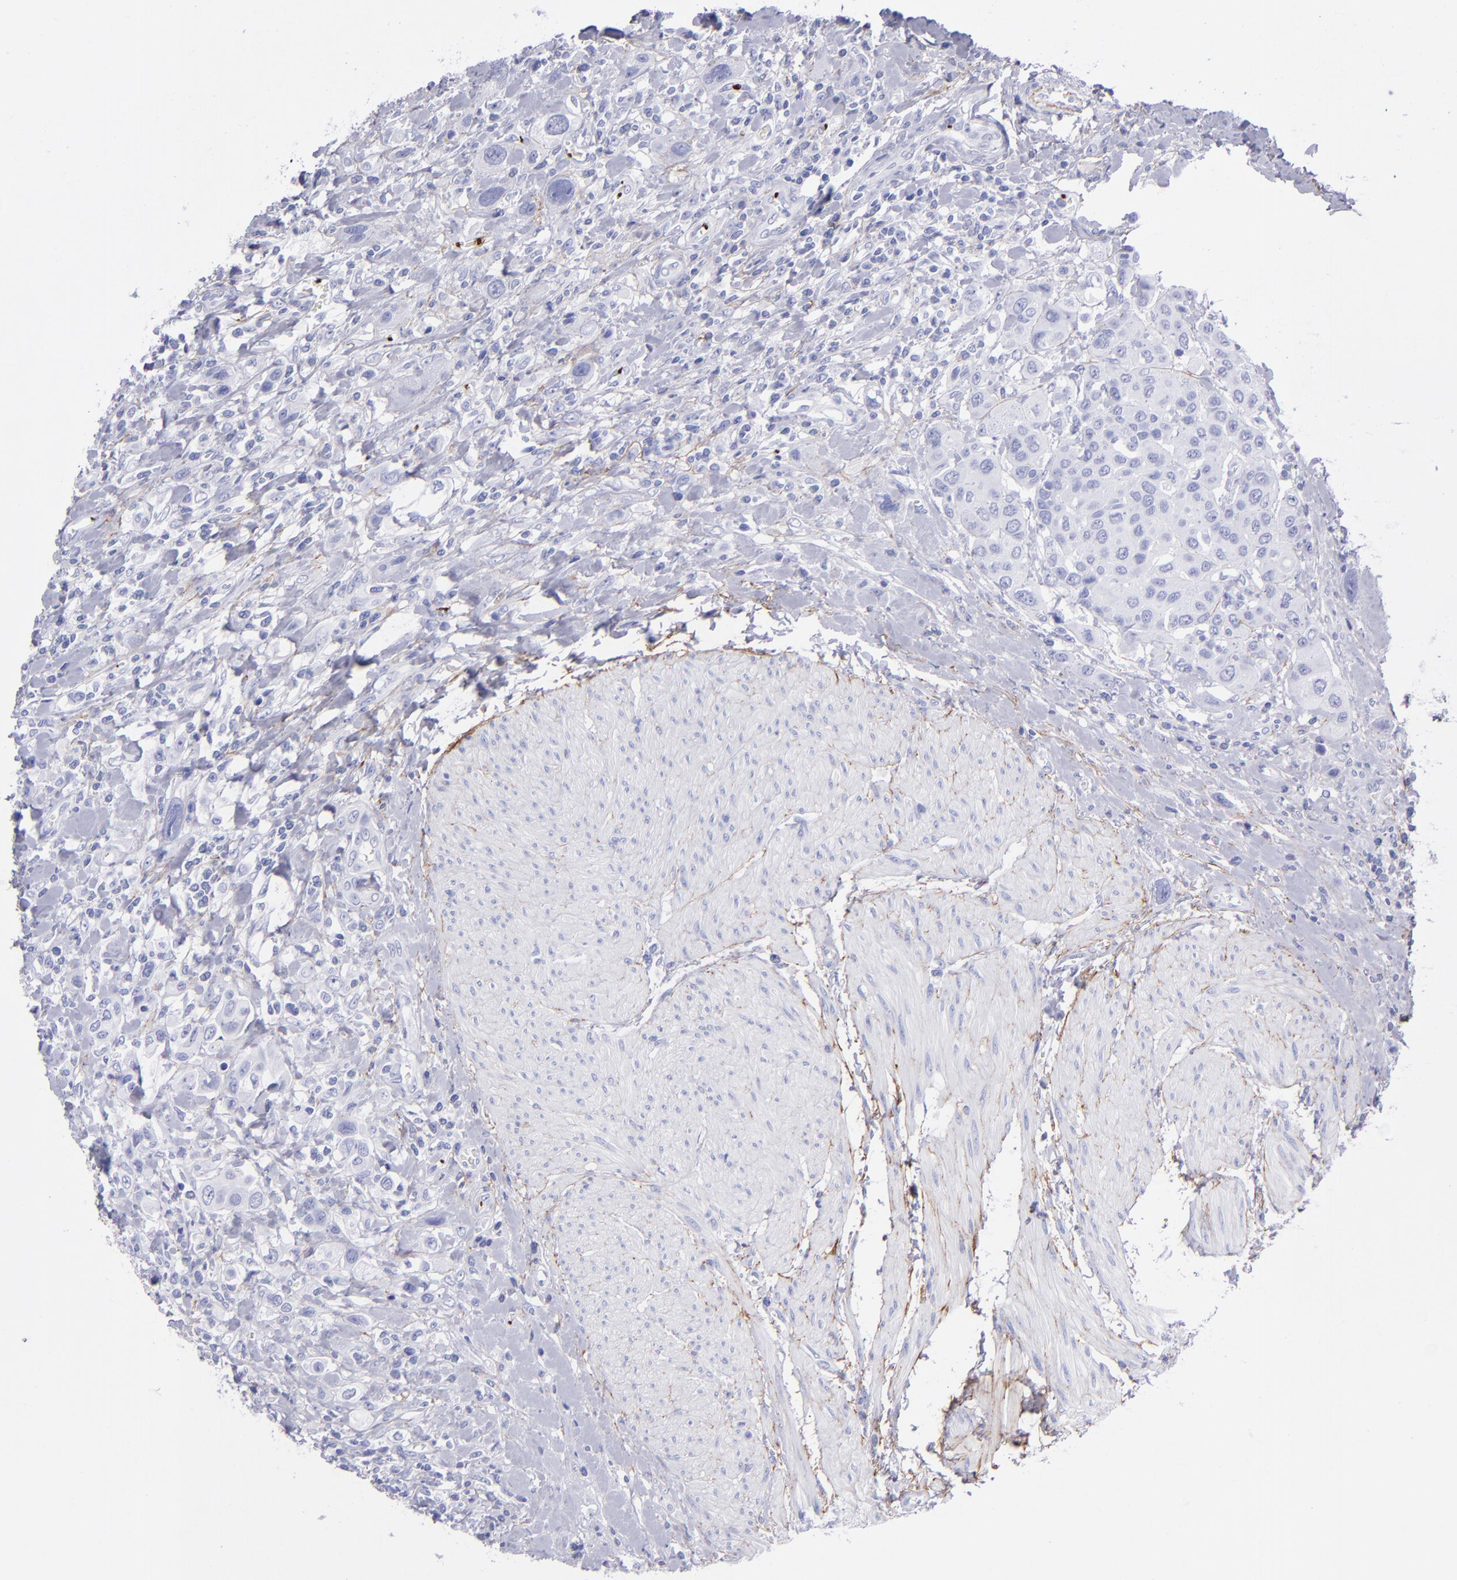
{"staining": {"intensity": "negative", "quantity": "none", "location": "none"}, "tissue": "urothelial cancer", "cell_type": "Tumor cells", "image_type": "cancer", "snomed": [{"axis": "morphology", "description": "Urothelial carcinoma, High grade"}, {"axis": "topography", "description": "Urinary bladder"}], "caption": "Immunohistochemistry (IHC) of human urothelial cancer demonstrates no staining in tumor cells. The staining is performed using DAB (3,3'-diaminobenzidine) brown chromogen with nuclei counter-stained in using hematoxylin.", "gene": "EFCAB13", "patient": {"sex": "male", "age": 50}}